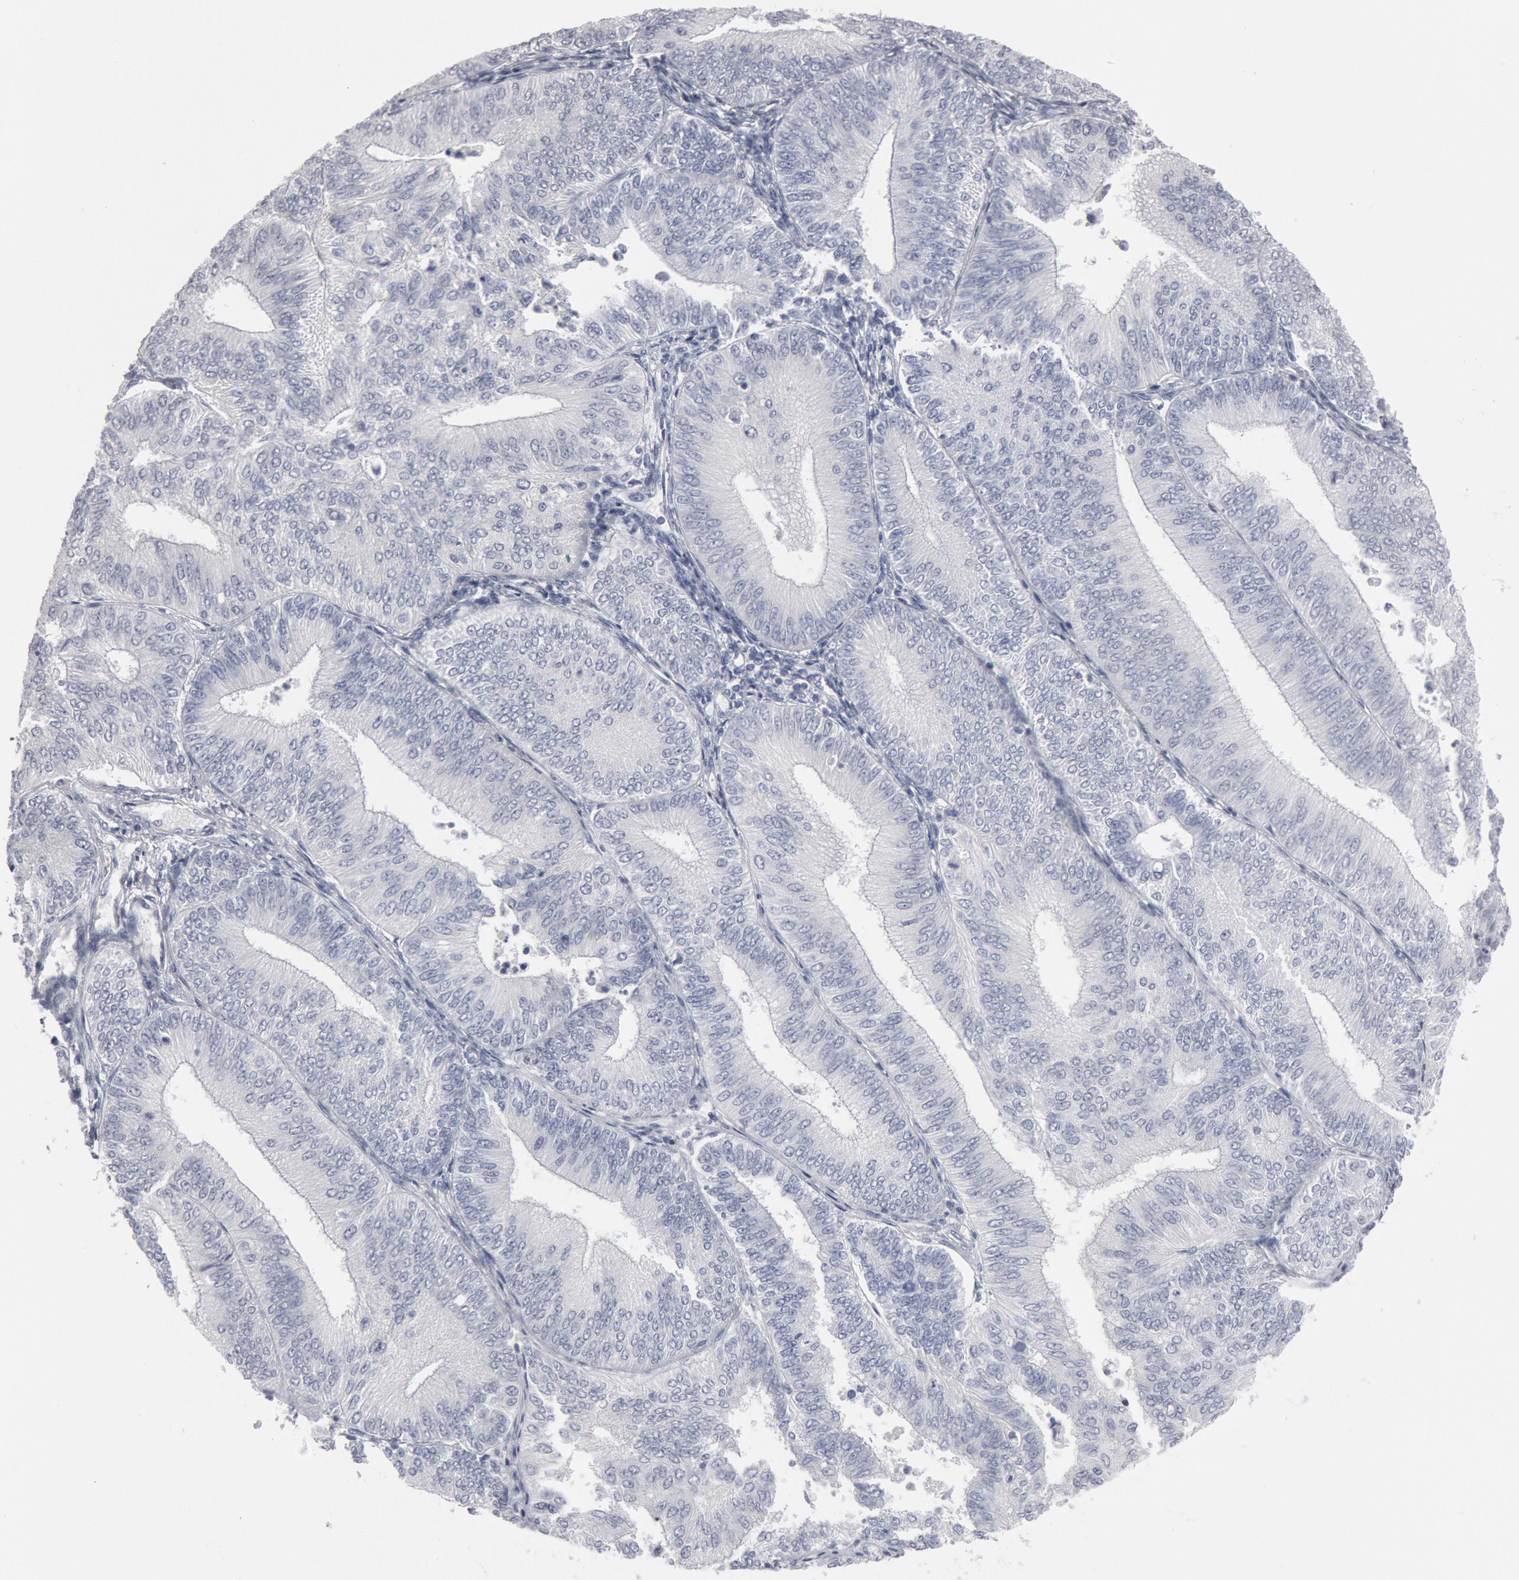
{"staining": {"intensity": "negative", "quantity": "none", "location": "none"}, "tissue": "endometrial cancer", "cell_type": "Tumor cells", "image_type": "cancer", "snomed": [{"axis": "morphology", "description": "Adenocarcinoma, NOS"}, {"axis": "topography", "description": "Endometrium"}], "caption": "Tumor cells show no significant protein staining in adenocarcinoma (endometrial).", "gene": "DMC1", "patient": {"sex": "female", "age": 55}}